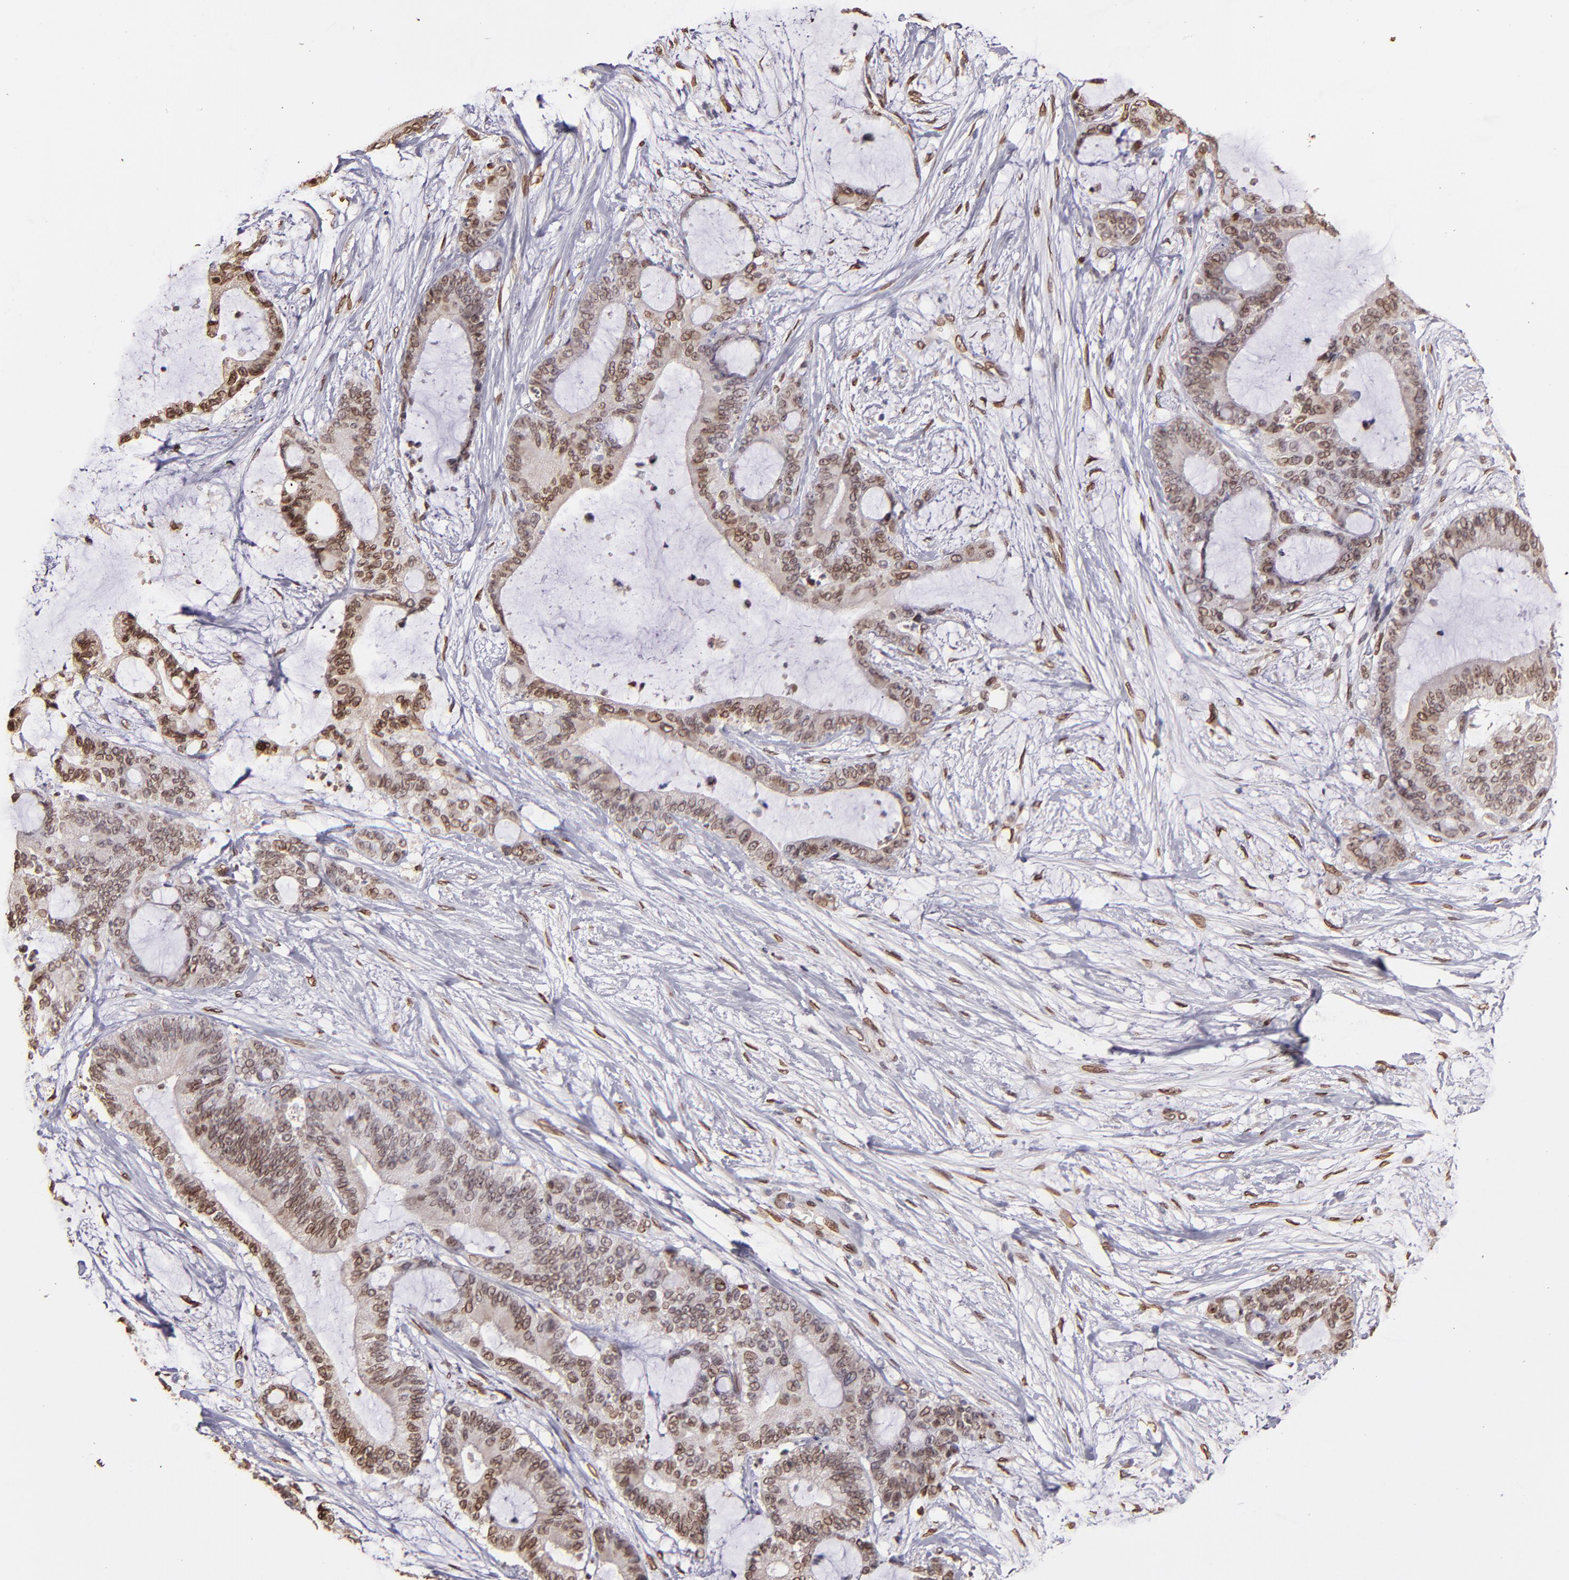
{"staining": {"intensity": "moderate", "quantity": ">75%", "location": "cytoplasmic/membranous,nuclear"}, "tissue": "liver cancer", "cell_type": "Tumor cells", "image_type": "cancer", "snomed": [{"axis": "morphology", "description": "Cholangiocarcinoma"}, {"axis": "topography", "description": "Liver"}], "caption": "Protein staining of cholangiocarcinoma (liver) tissue exhibits moderate cytoplasmic/membranous and nuclear positivity in about >75% of tumor cells. The protein is stained brown, and the nuclei are stained in blue (DAB (3,3'-diaminobenzidine) IHC with brightfield microscopy, high magnification).", "gene": "PUM3", "patient": {"sex": "female", "age": 73}}